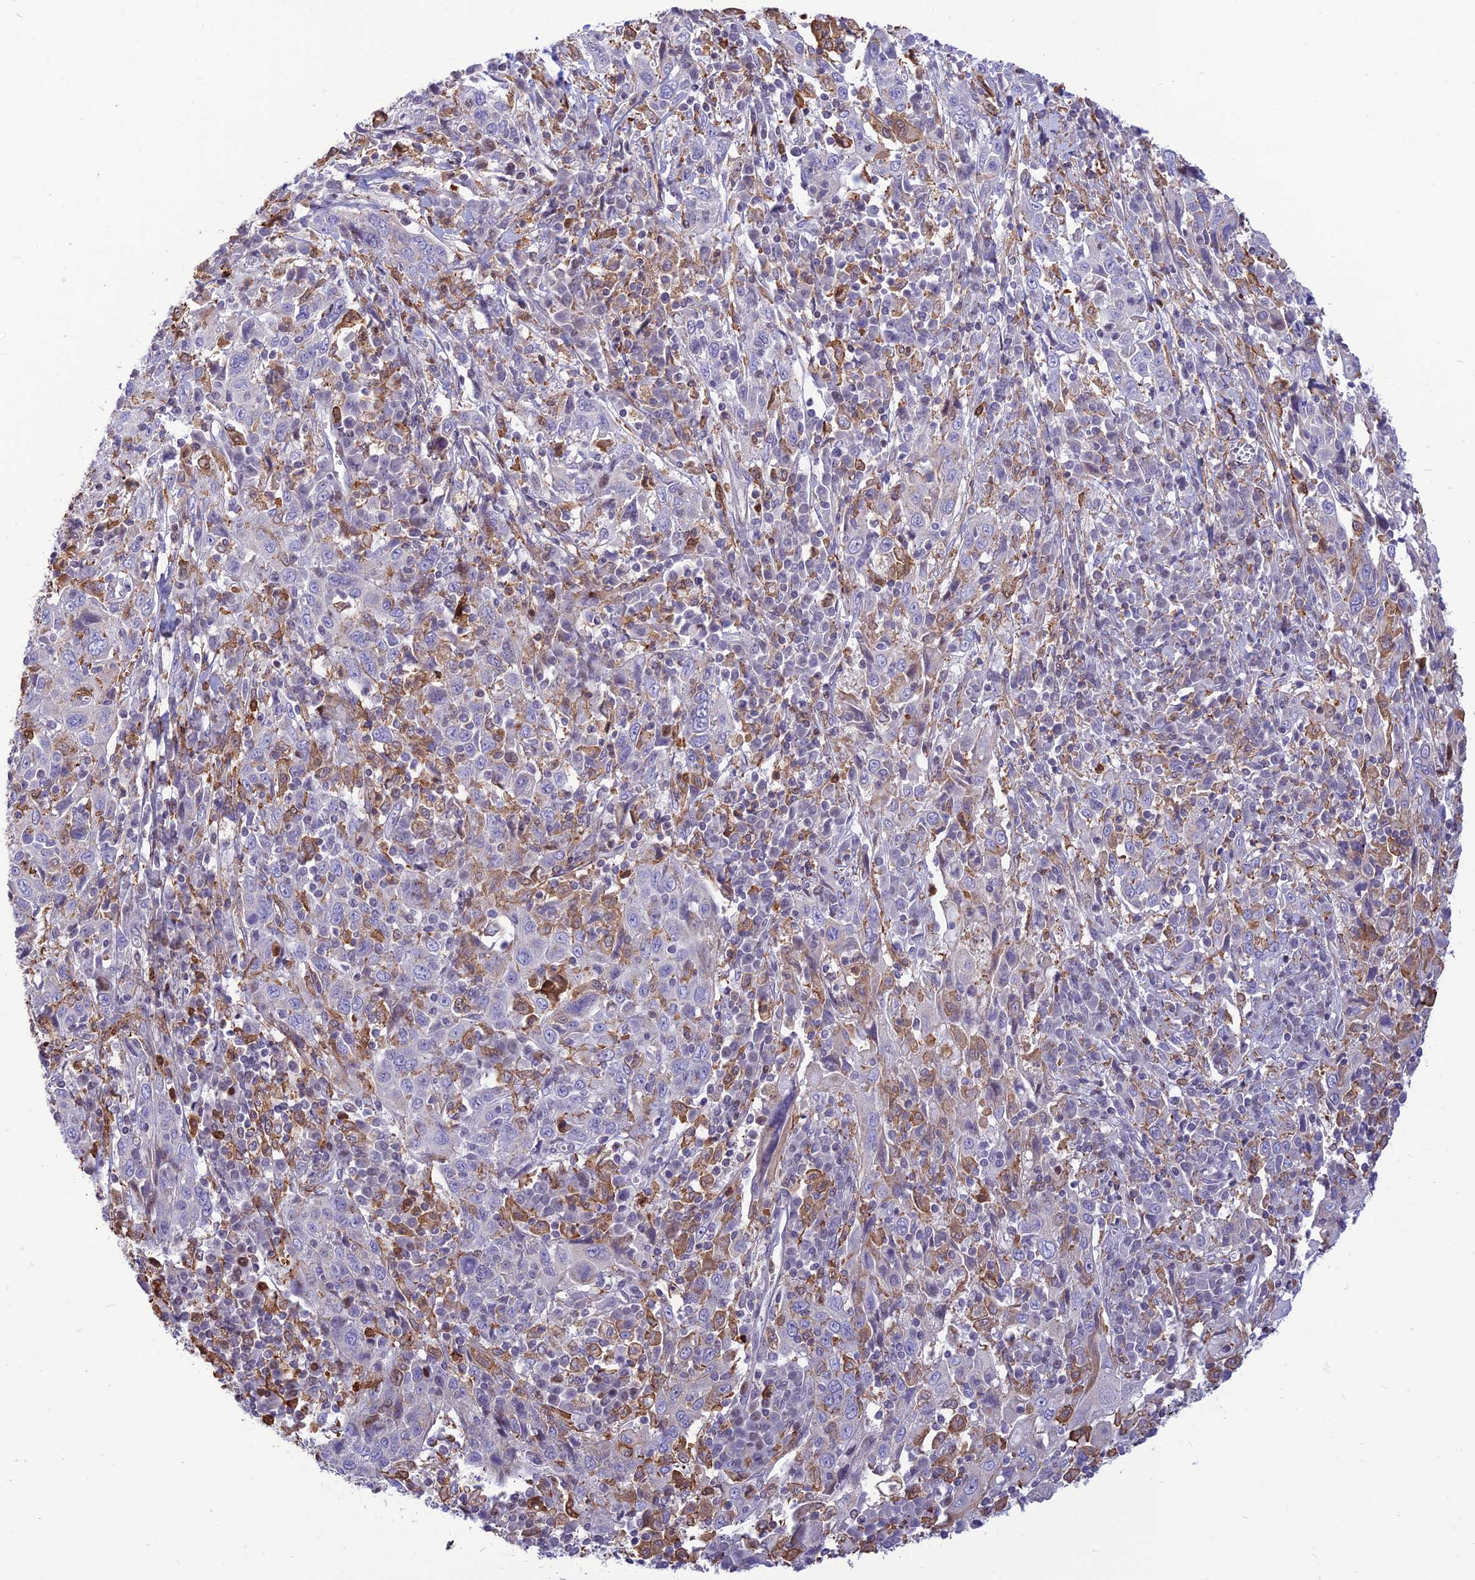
{"staining": {"intensity": "negative", "quantity": "none", "location": "none"}, "tissue": "cervical cancer", "cell_type": "Tumor cells", "image_type": "cancer", "snomed": [{"axis": "morphology", "description": "Squamous cell carcinoma, NOS"}, {"axis": "topography", "description": "Cervix"}], "caption": "IHC histopathology image of human cervical cancer stained for a protein (brown), which shows no expression in tumor cells.", "gene": "FAM186B", "patient": {"sex": "female", "age": 46}}